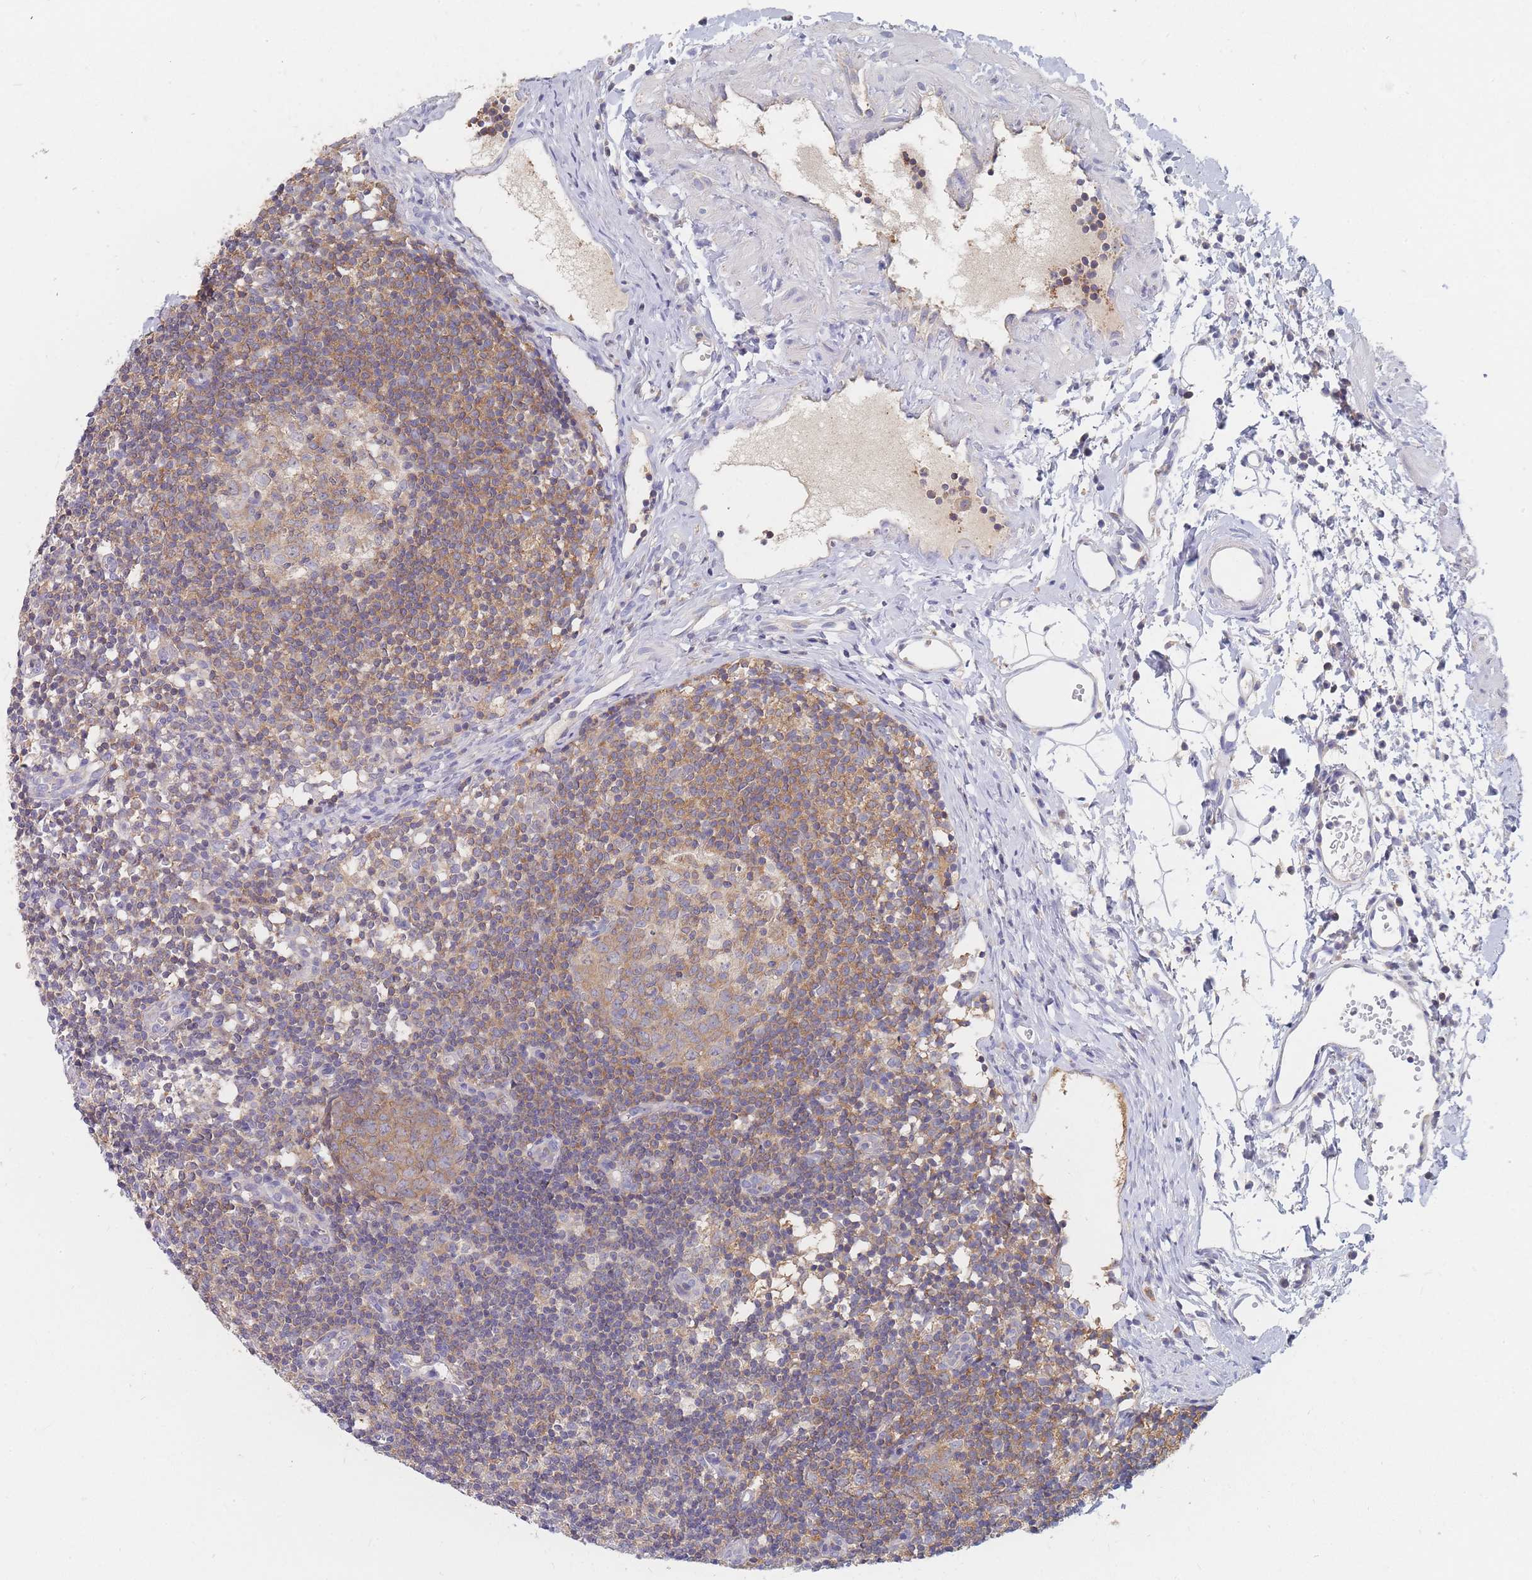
{"staining": {"intensity": "moderate", "quantity": "25%-75%", "location": "cytoplasmic/membranous"}, "tissue": "lymph node", "cell_type": "Germinal center cells", "image_type": "normal", "snomed": [{"axis": "morphology", "description": "Normal tissue, NOS"}, {"axis": "topography", "description": "Lymph node"}], "caption": "Immunohistochemical staining of benign human lymph node demonstrates 25%-75% levels of moderate cytoplasmic/membranous protein positivity in about 25%-75% of germinal center cells.", "gene": "PPP6C", "patient": {"sex": "female", "age": 37}}